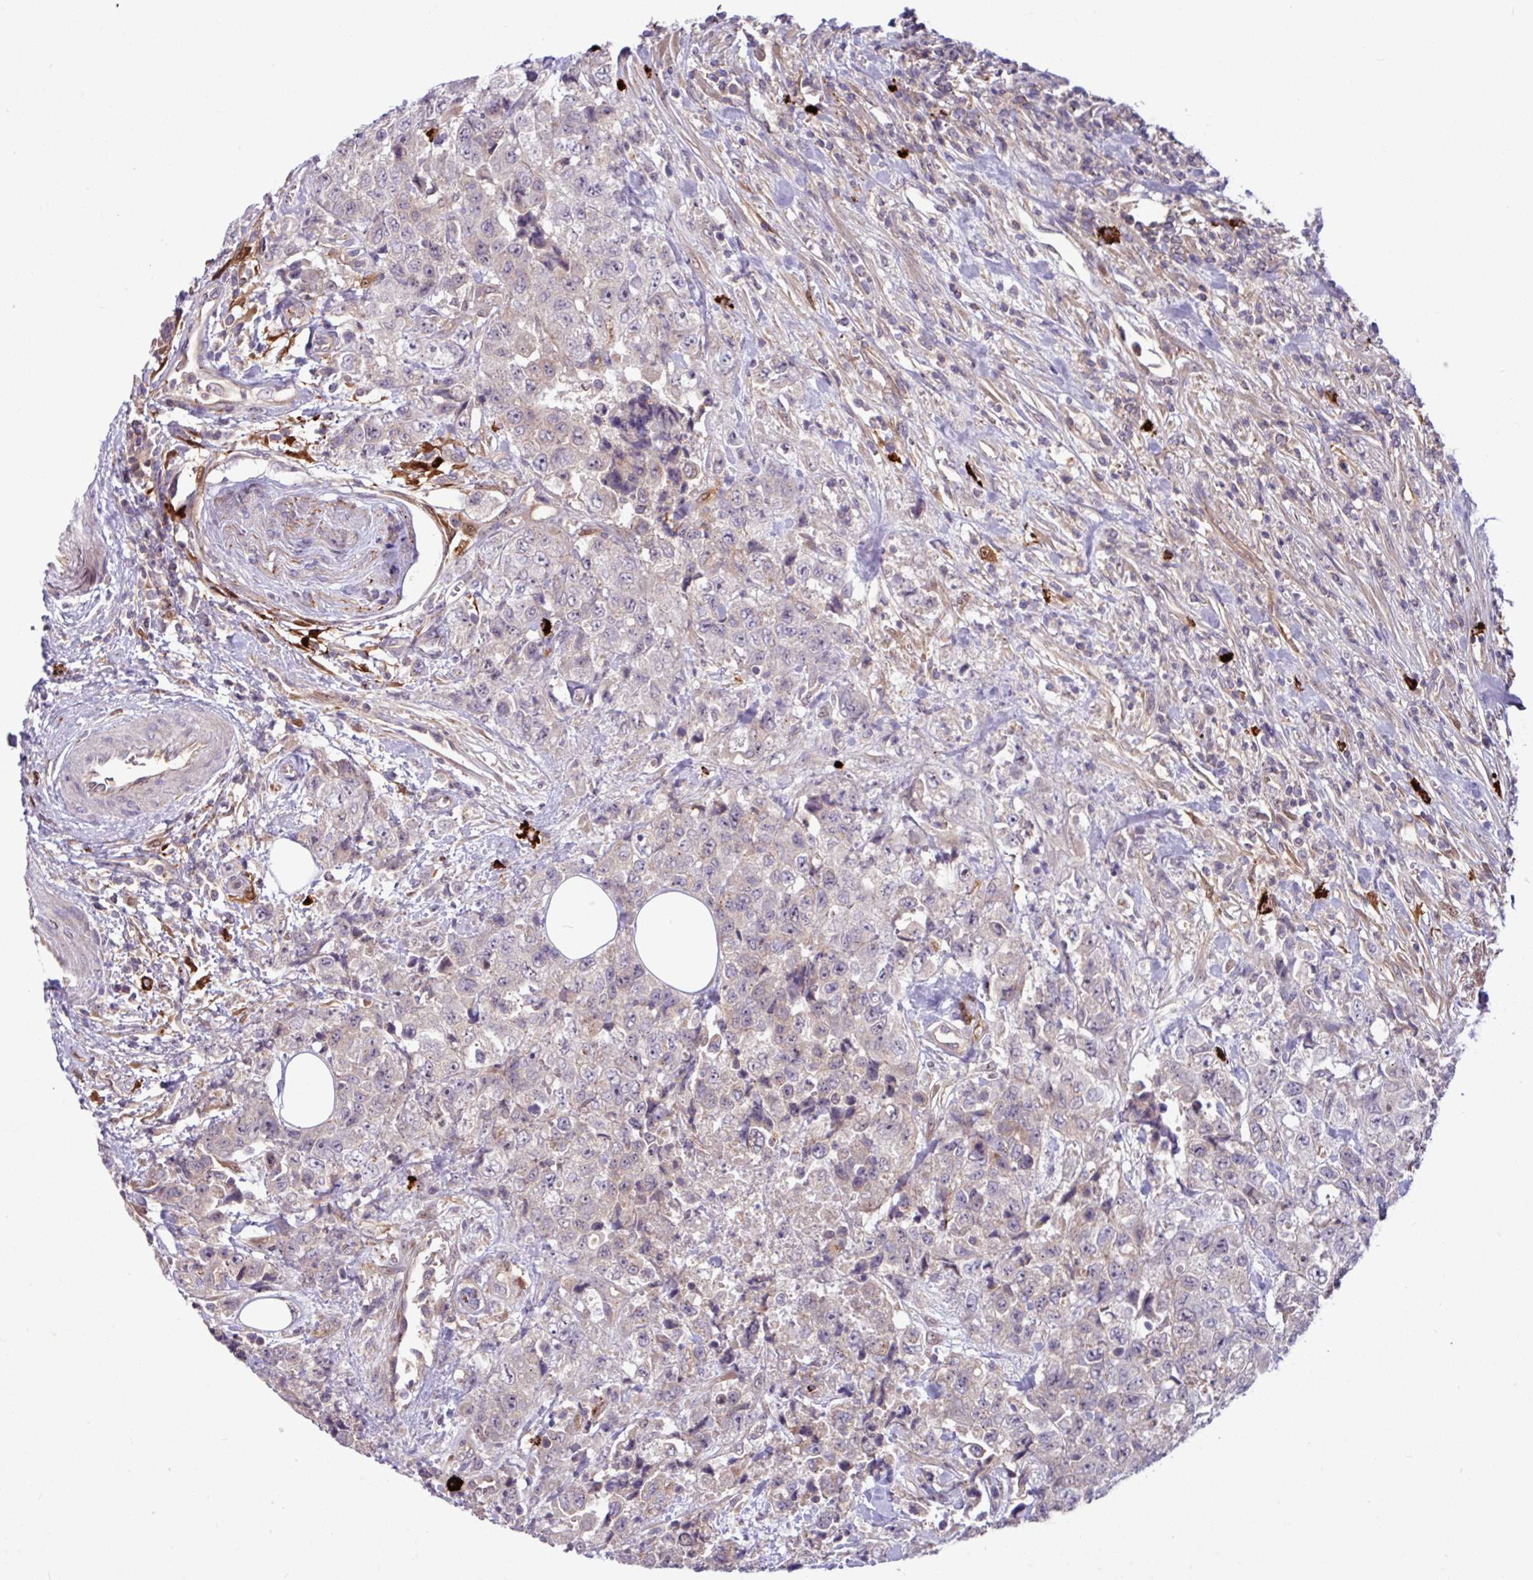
{"staining": {"intensity": "negative", "quantity": "none", "location": "none"}, "tissue": "urothelial cancer", "cell_type": "Tumor cells", "image_type": "cancer", "snomed": [{"axis": "morphology", "description": "Urothelial carcinoma, High grade"}, {"axis": "topography", "description": "Urinary bladder"}], "caption": "DAB immunohistochemical staining of human urothelial cancer exhibits no significant expression in tumor cells. (DAB IHC visualized using brightfield microscopy, high magnification).", "gene": "B4GALNT4", "patient": {"sex": "female", "age": 78}}